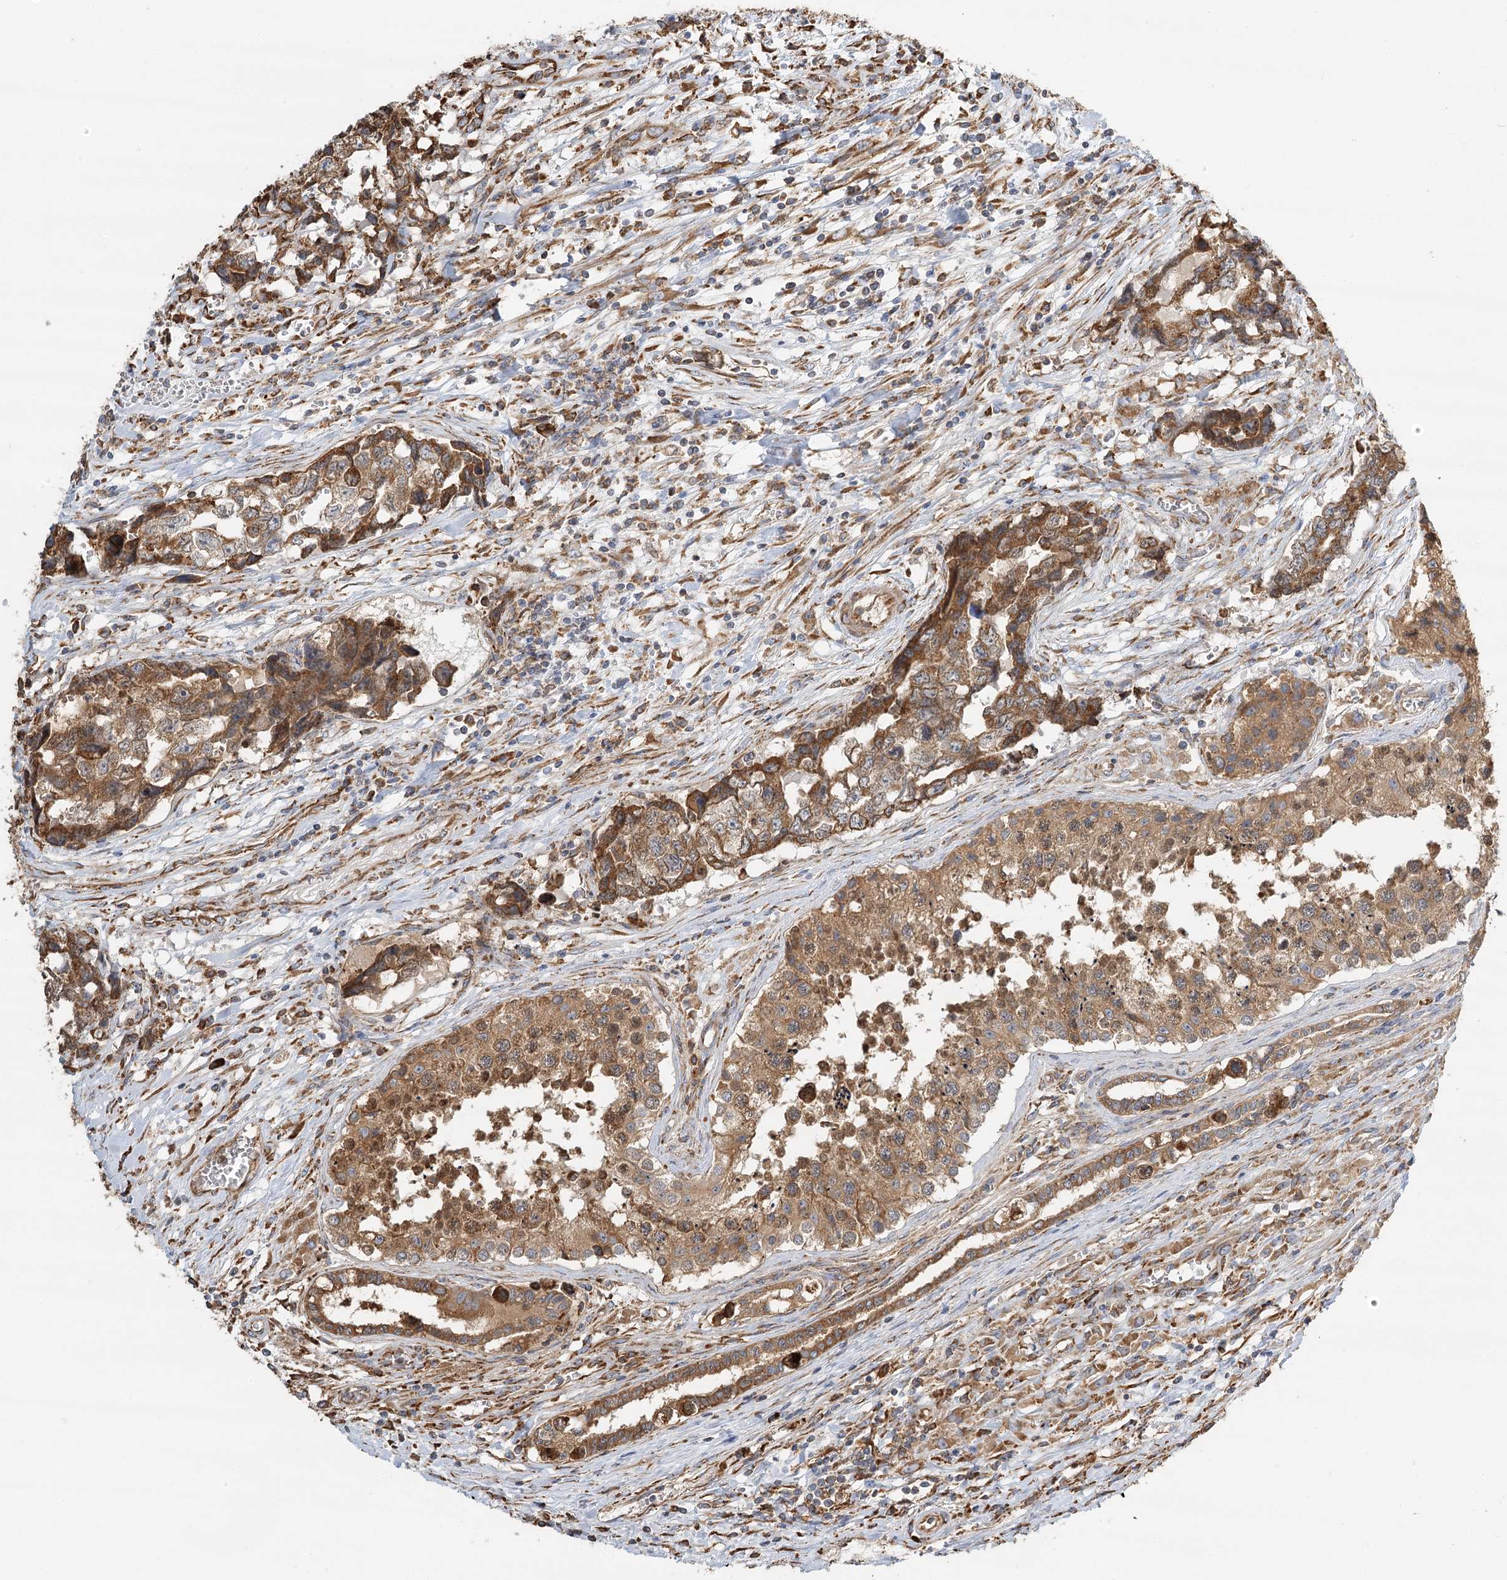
{"staining": {"intensity": "moderate", "quantity": ">75%", "location": "cytoplasmic/membranous"}, "tissue": "testis cancer", "cell_type": "Tumor cells", "image_type": "cancer", "snomed": [{"axis": "morphology", "description": "Carcinoma, Embryonal, NOS"}, {"axis": "topography", "description": "Testis"}], "caption": "Testis embryonal carcinoma was stained to show a protein in brown. There is medium levels of moderate cytoplasmic/membranous positivity in approximately >75% of tumor cells. (Brightfield microscopy of DAB IHC at high magnification).", "gene": "TAS1R1", "patient": {"sex": "male", "age": 31}}